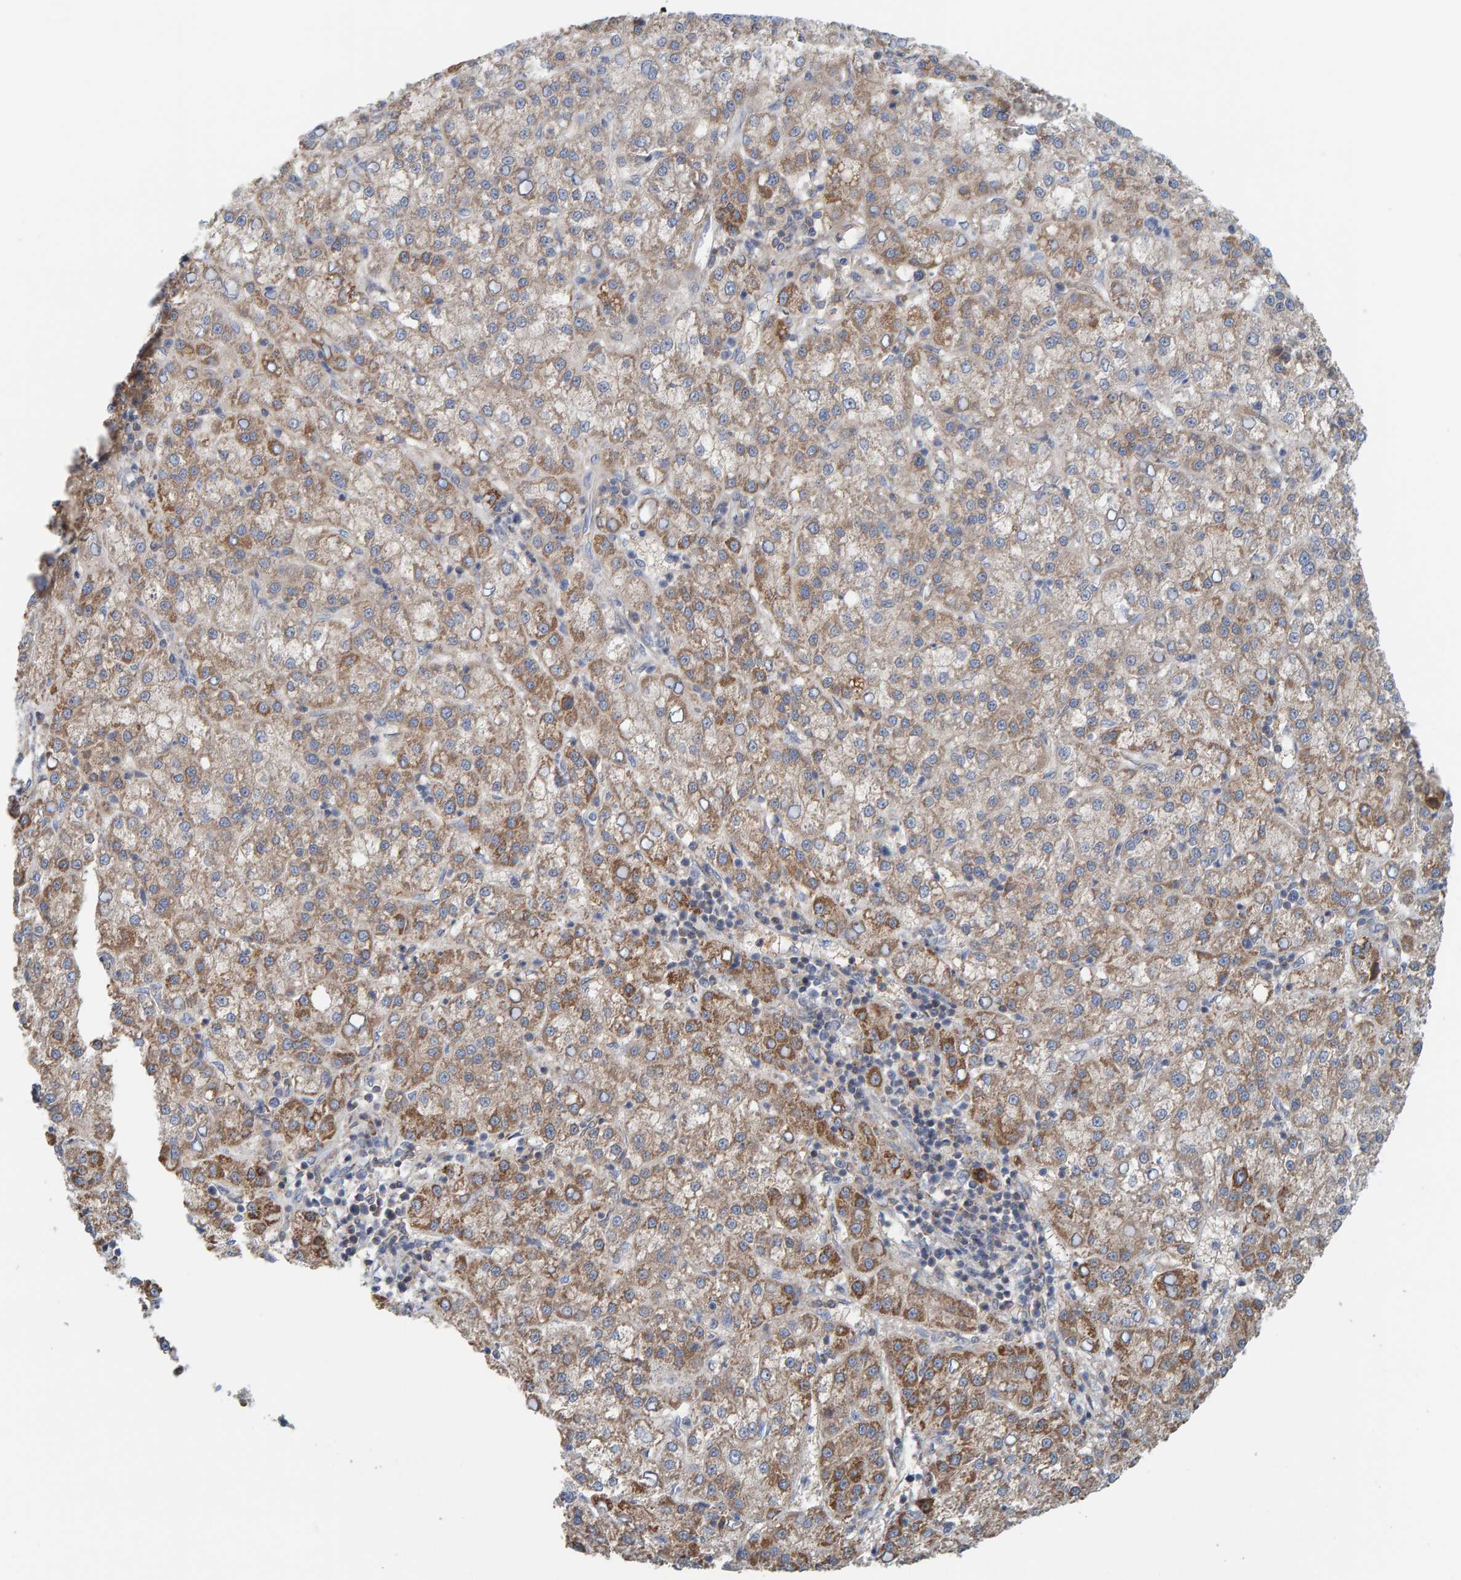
{"staining": {"intensity": "moderate", "quantity": "25%-75%", "location": "cytoplasmic/membranous"}, "tissue": "liver cancer", "cell_type": "Tumor cells", "image_type": "cancer", "snomed": [{"axis": "morphology", "description": "Carcinoma, Hepatocellular, NOS"}, {"axis": "topography", "description": "Liver"}], "caption": "The micrograph demonstrates staining of liver hepatocellular carcinoma, revealing moderate cytoplasmic/membranous protein staining (brown color) within tumor cells.", "gene": "UBAP1", "patient": {"sex": "female", "age": 58}}